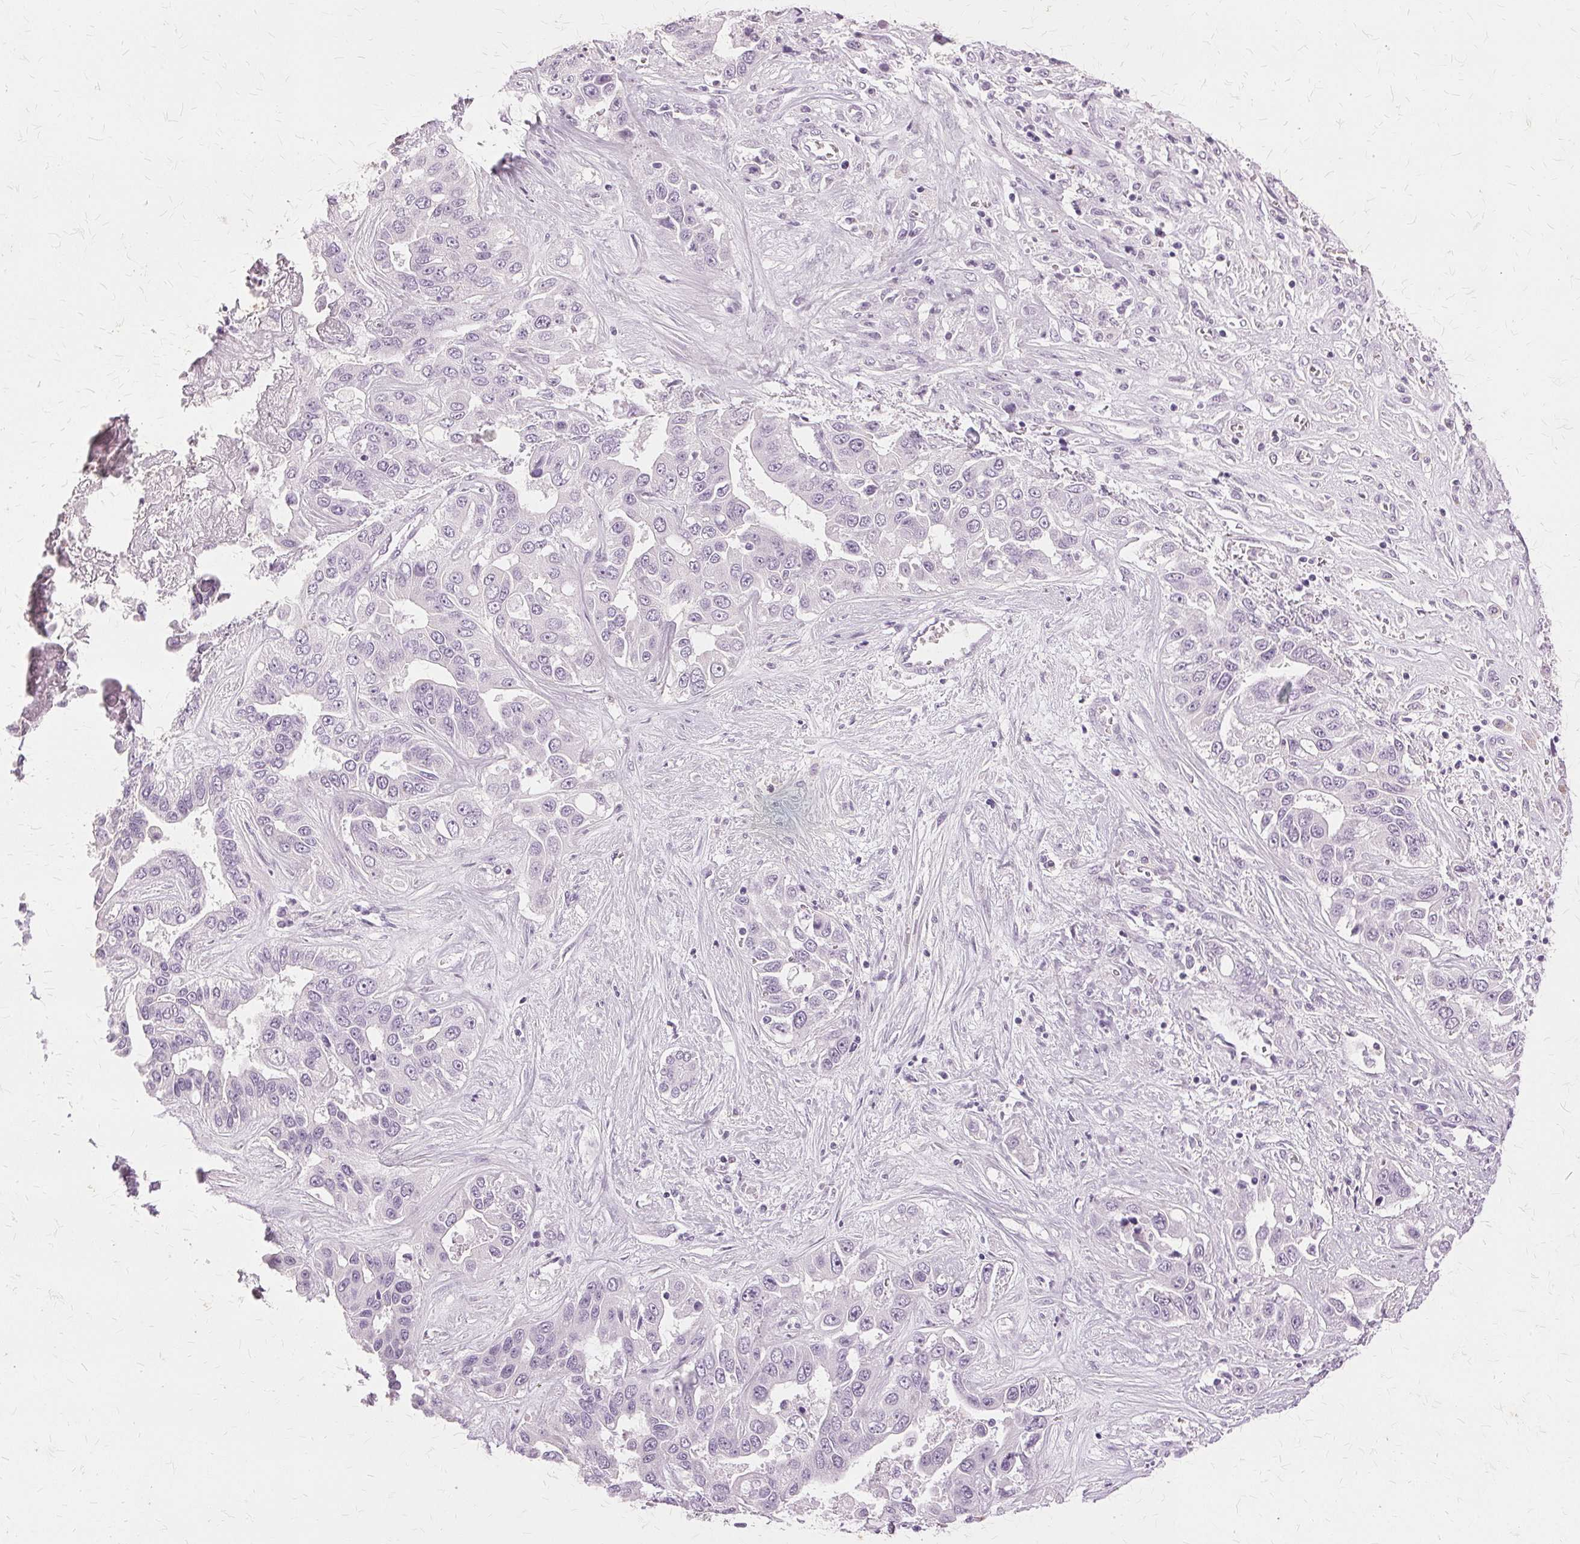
{"staining": {"intensity": "negative", "quantity": "none", "location": "none"}, "tissue": "liver cancer", "cell_type": "Tumor cells", "image_type": "cancer", "snomed": [{"axis": "morphology", "description": "Cholangiocarcinoma"}, {"axis": "topography", "description": "Liver"}], "caption": "The image shows no staining of tumor cells in cholangiocarcinoma (liver).", "gene": "SLC45A3", "patient": {"sex": "female", "age": 52}}